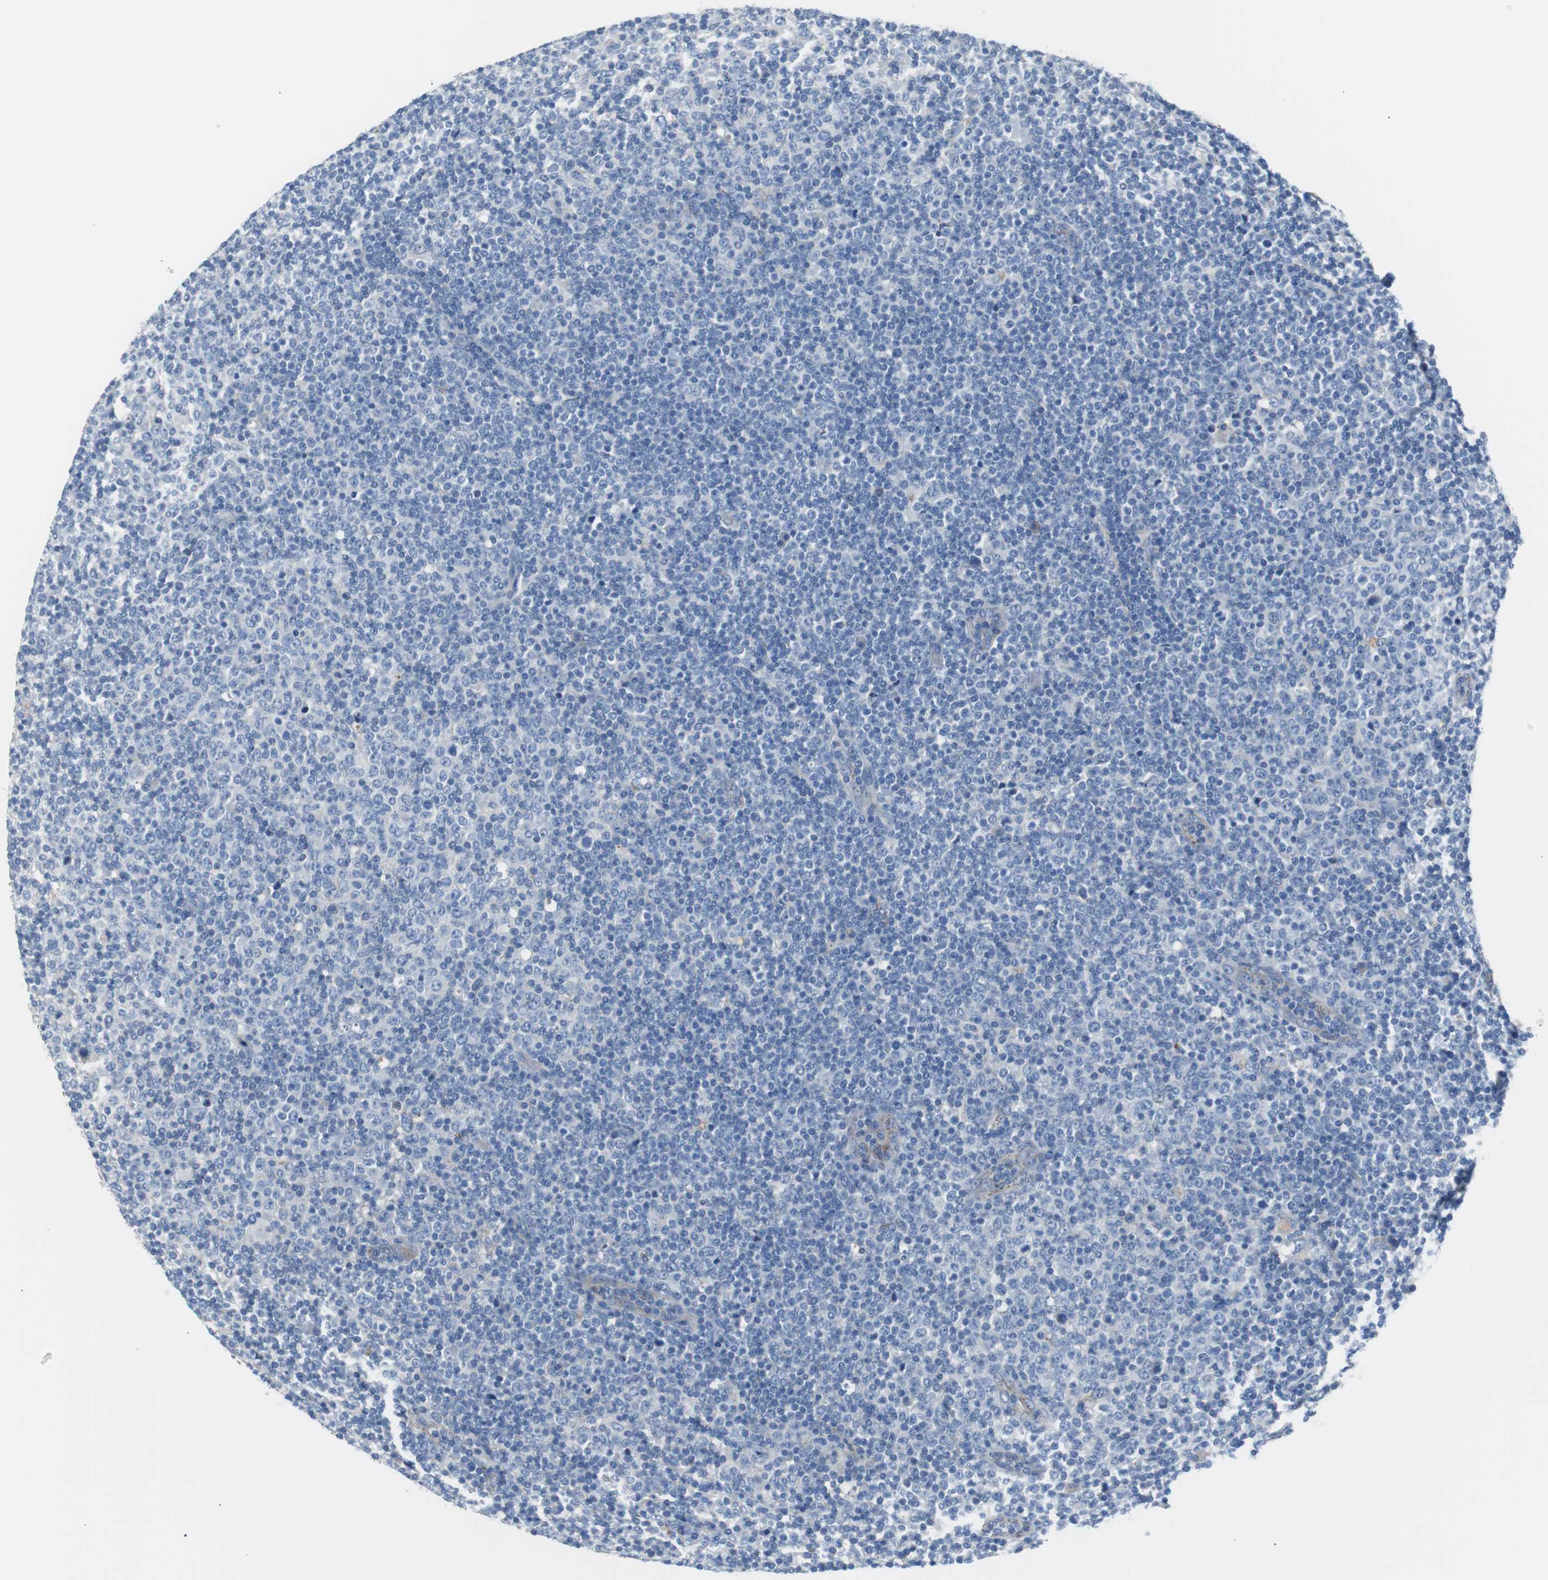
{"staining": {"intensity": "negative", "quantity": "none", "location": "none"}, "tissue": "lymphoma", "cell_type": "Tumor cells", "image_type": "cancer", "snomed": [{"axis": "morphology", "description": "Malignant lymphoma, non-Hodgkin's type, Low grade"}, {"axis": "topography", "description": "Lymph node"}], "caption": "Low-grade malignant lymphoma, non-Hodgkin's type was stained to show a protein in brown. There is no significant expression in tumor cells.", "gene": "APCS", "patient": {"sex": "male", "age": 70}}